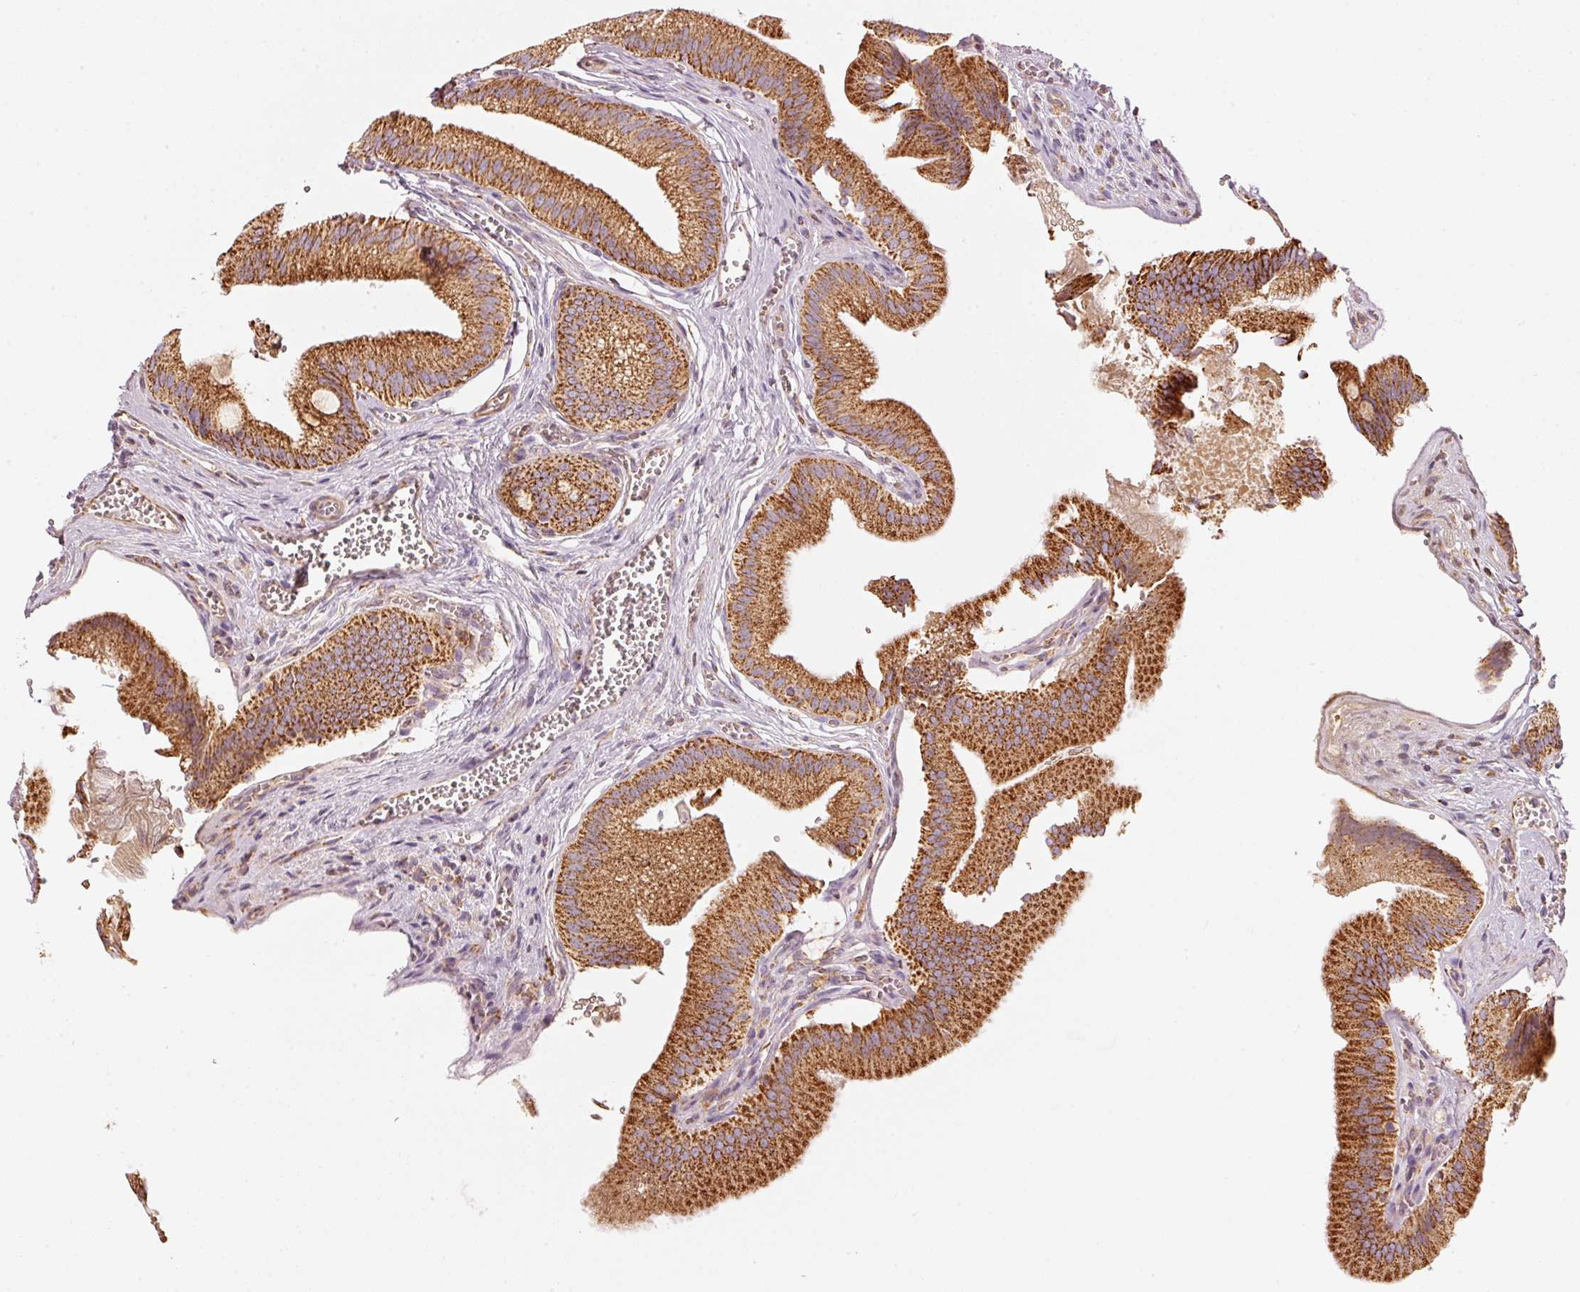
{"staining": {"intensity": "strong", "quantity": ">75%", "location": "cytoplasmic/membranous"}, "tissue": "gallbladder", "cell_type": "Glandular cells", "image_type": "normal", "snomed": [{"axis": "morphology", "description": "Normal tissue, NOS"}, {"axis": "topography", "description": "Gallbladder"}], "caption": "The micrograph displays a brown stain indicating the presence of a protein in the cytoplasmic/membranous of glandular cells in gallbladder. (Brightfield microscopy of DAB IHC at high magnification).", "gene": "C17orf98", "patient": {"sex": "male", "age": 17}}